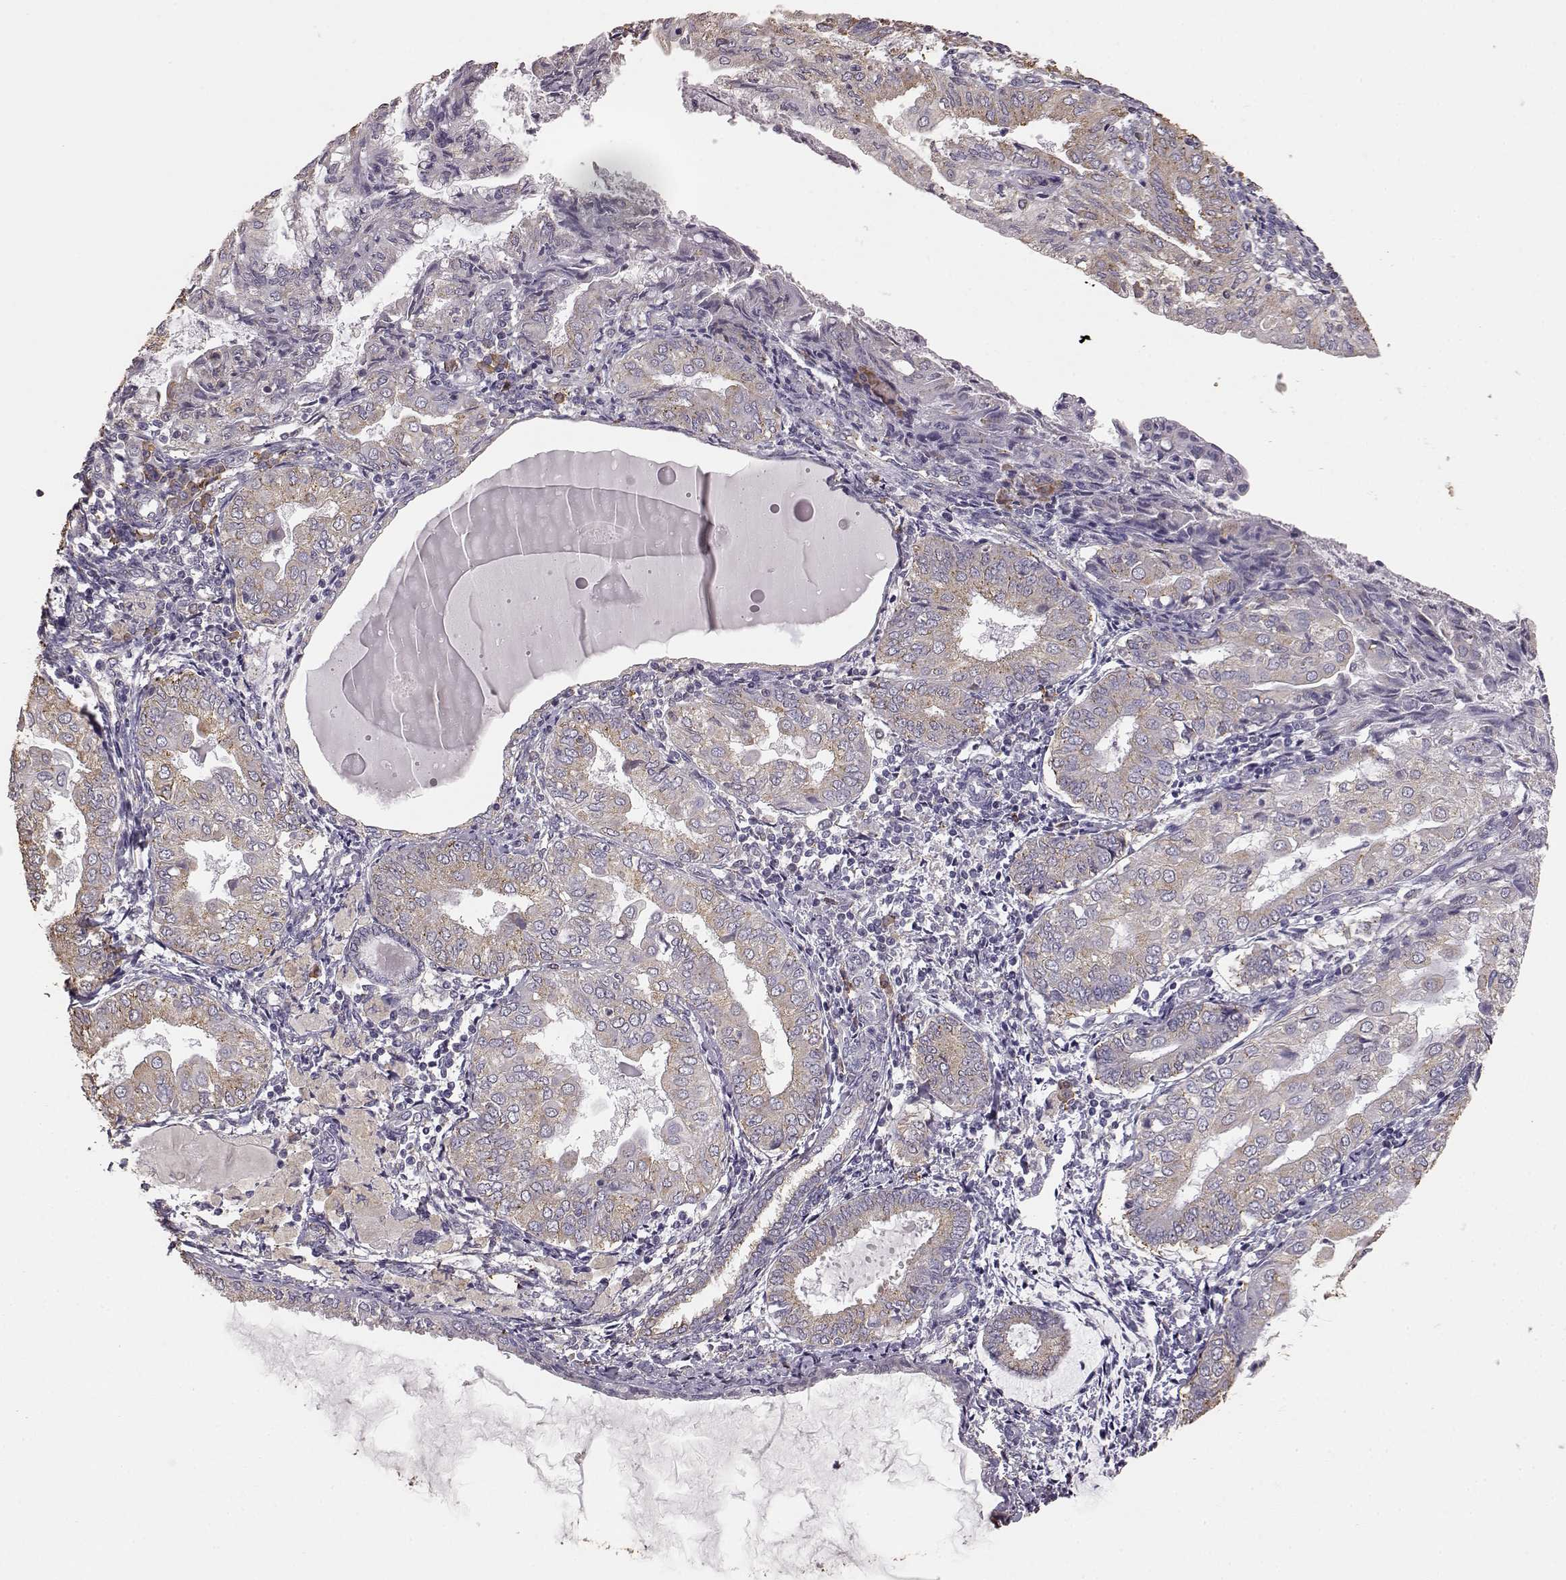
{"staining": {"intensity": "weak", "quantity": "25%-75%", "location": "cytoplasmic/membranous"}, "tissue": "endometrial cancer", "cell_type": "Tumor cells", "image_type": "cancer", "snomed": [{"axis": "morphology", "description": "Adenocarcinoma, NOS"}, {"axis": "topography", "description": "Endometrium"}], "caption": "A micrograph of human endometrial cancer stained for a protein shows weak cytoplasmic/membranous brown staining in tumor cells.", "gene": "GABRG3", "patient": {"sex": "female", "age": 68}}